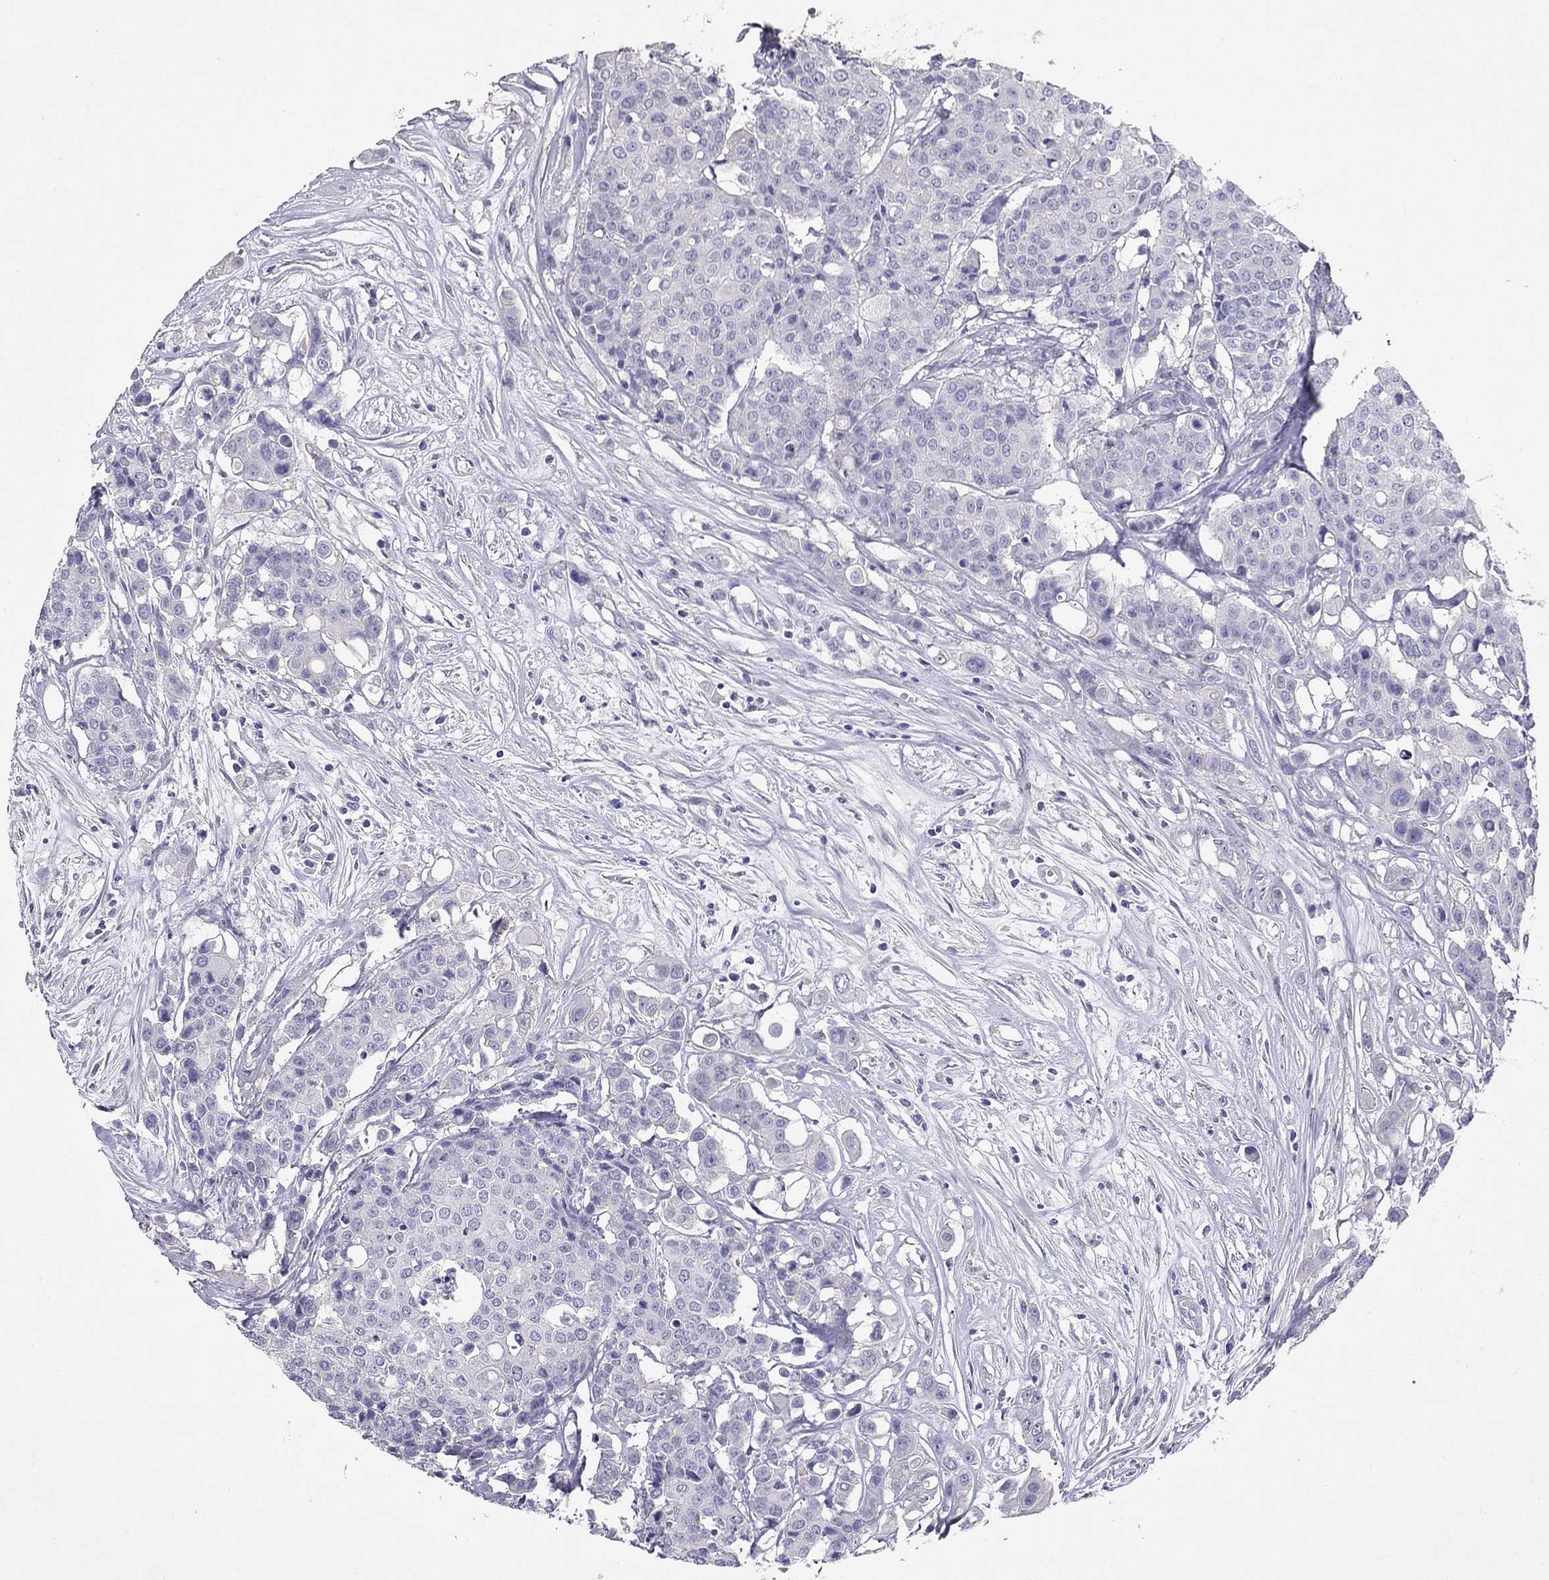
{"staining": {"intensity": "negative", "quantity": "none", "location": "none"}, "tissue": "carcinoid", "cell_type": "Tumor cells", "image_type": "cancer", "snomed": [{"axis": "morphology", "description": "Carcinoid, malignant, NOS"}, {"axis": "topography", "description": "Colon"}], "caption": "Malignant carcinoid was stained to show a protein in brown. There is no significant positivity in tumor cells.", "gene": "LY6H", "patient": {"sex": "male", "age": 81}}